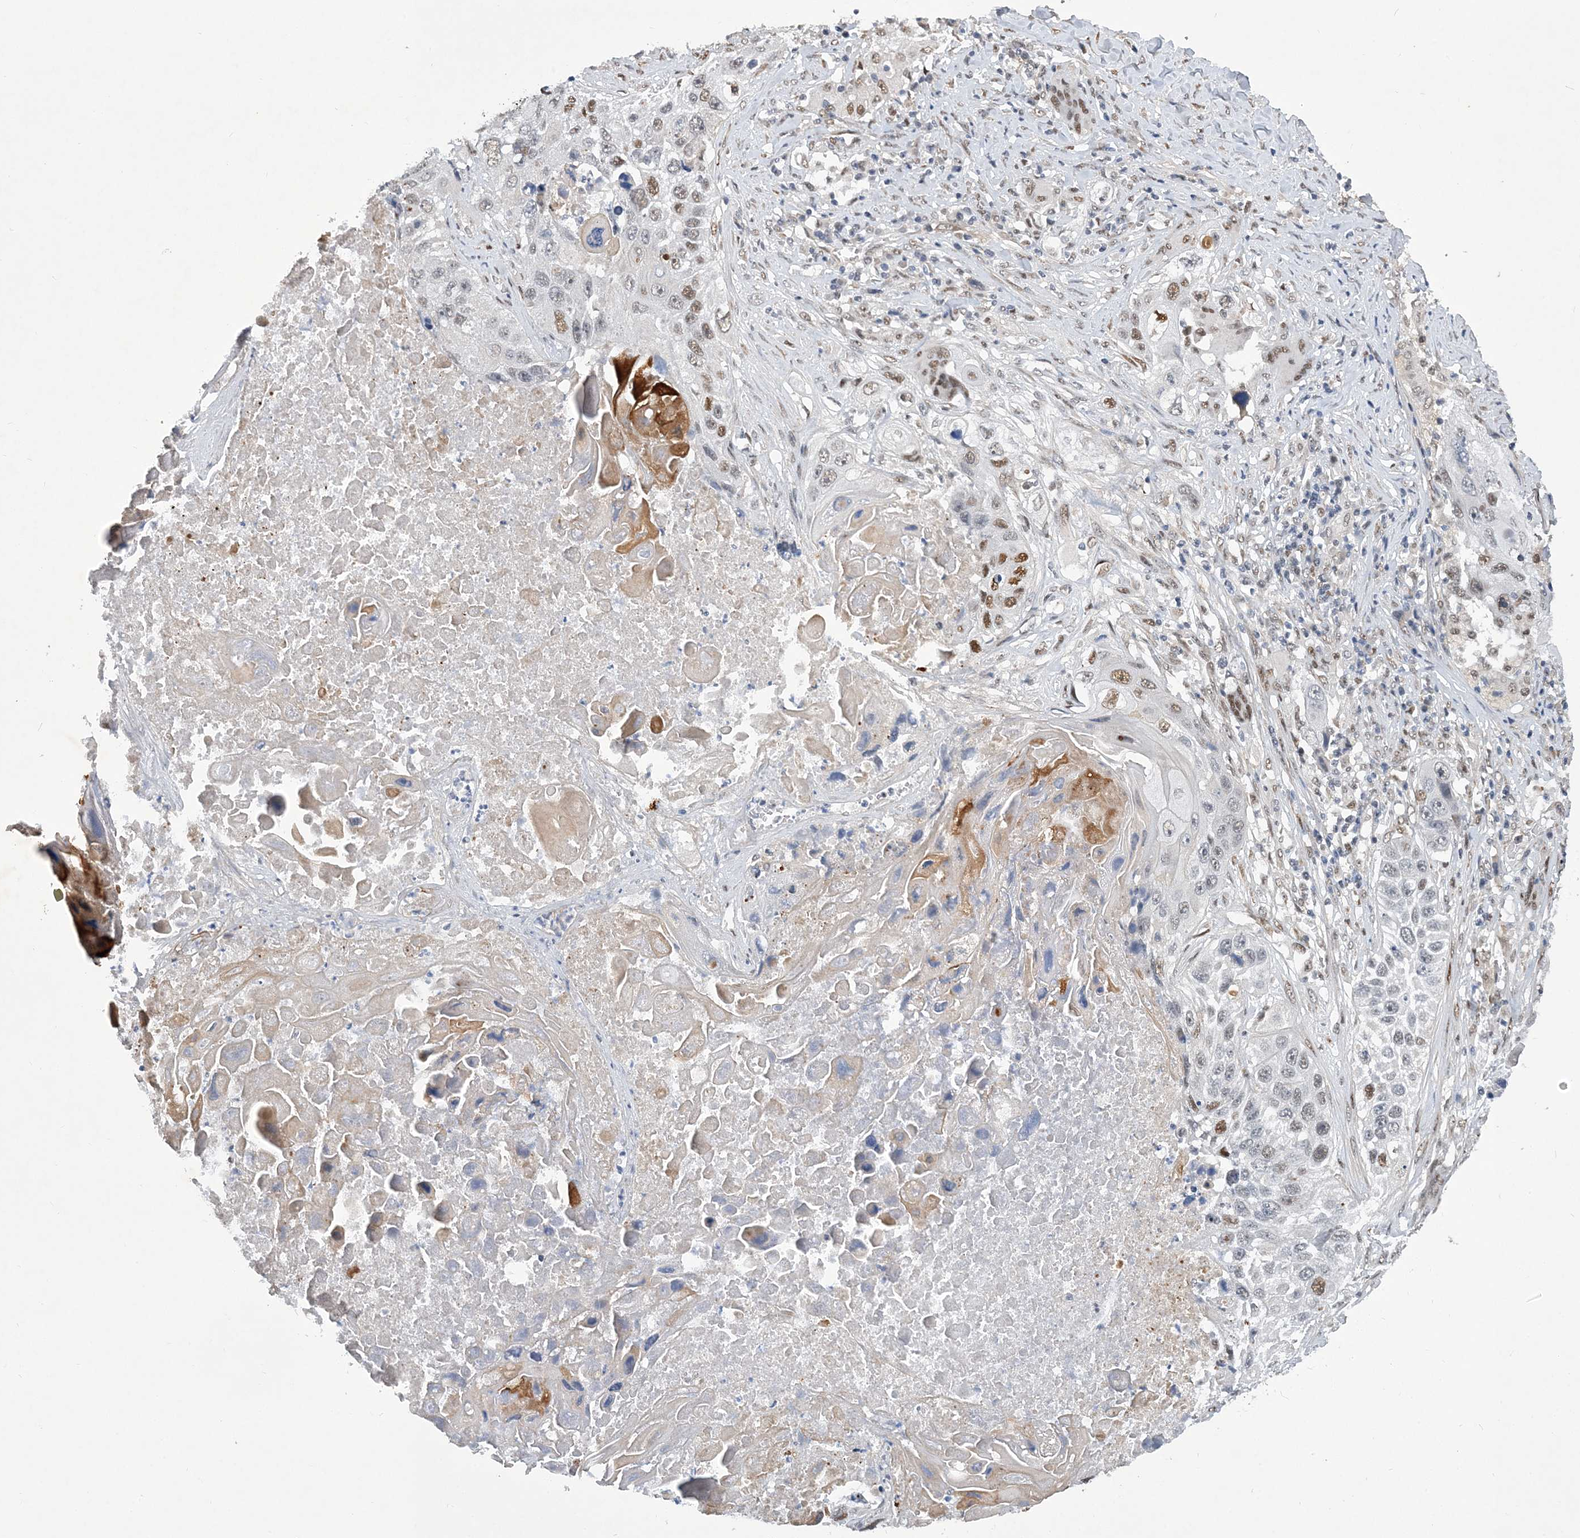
{"staining": {"intensity": "moderate", "quantity": "25%-75%", "location": "nuclear"}, "tissue": "lung cancer", "cell_type": "Tumor cells", "image_type": "cancer", "snomed": [{"axis": "morphology", "description": "Squamous cell carcinoma, NOS"}, {"axis": "topography", "description": "Lung"}], "caption": "Human lung cancer stained with a protein marker exhibits moderate staining in tumor cells.", "gene": "FAM217A", "patient": {"sex": "male", "age": 61}}